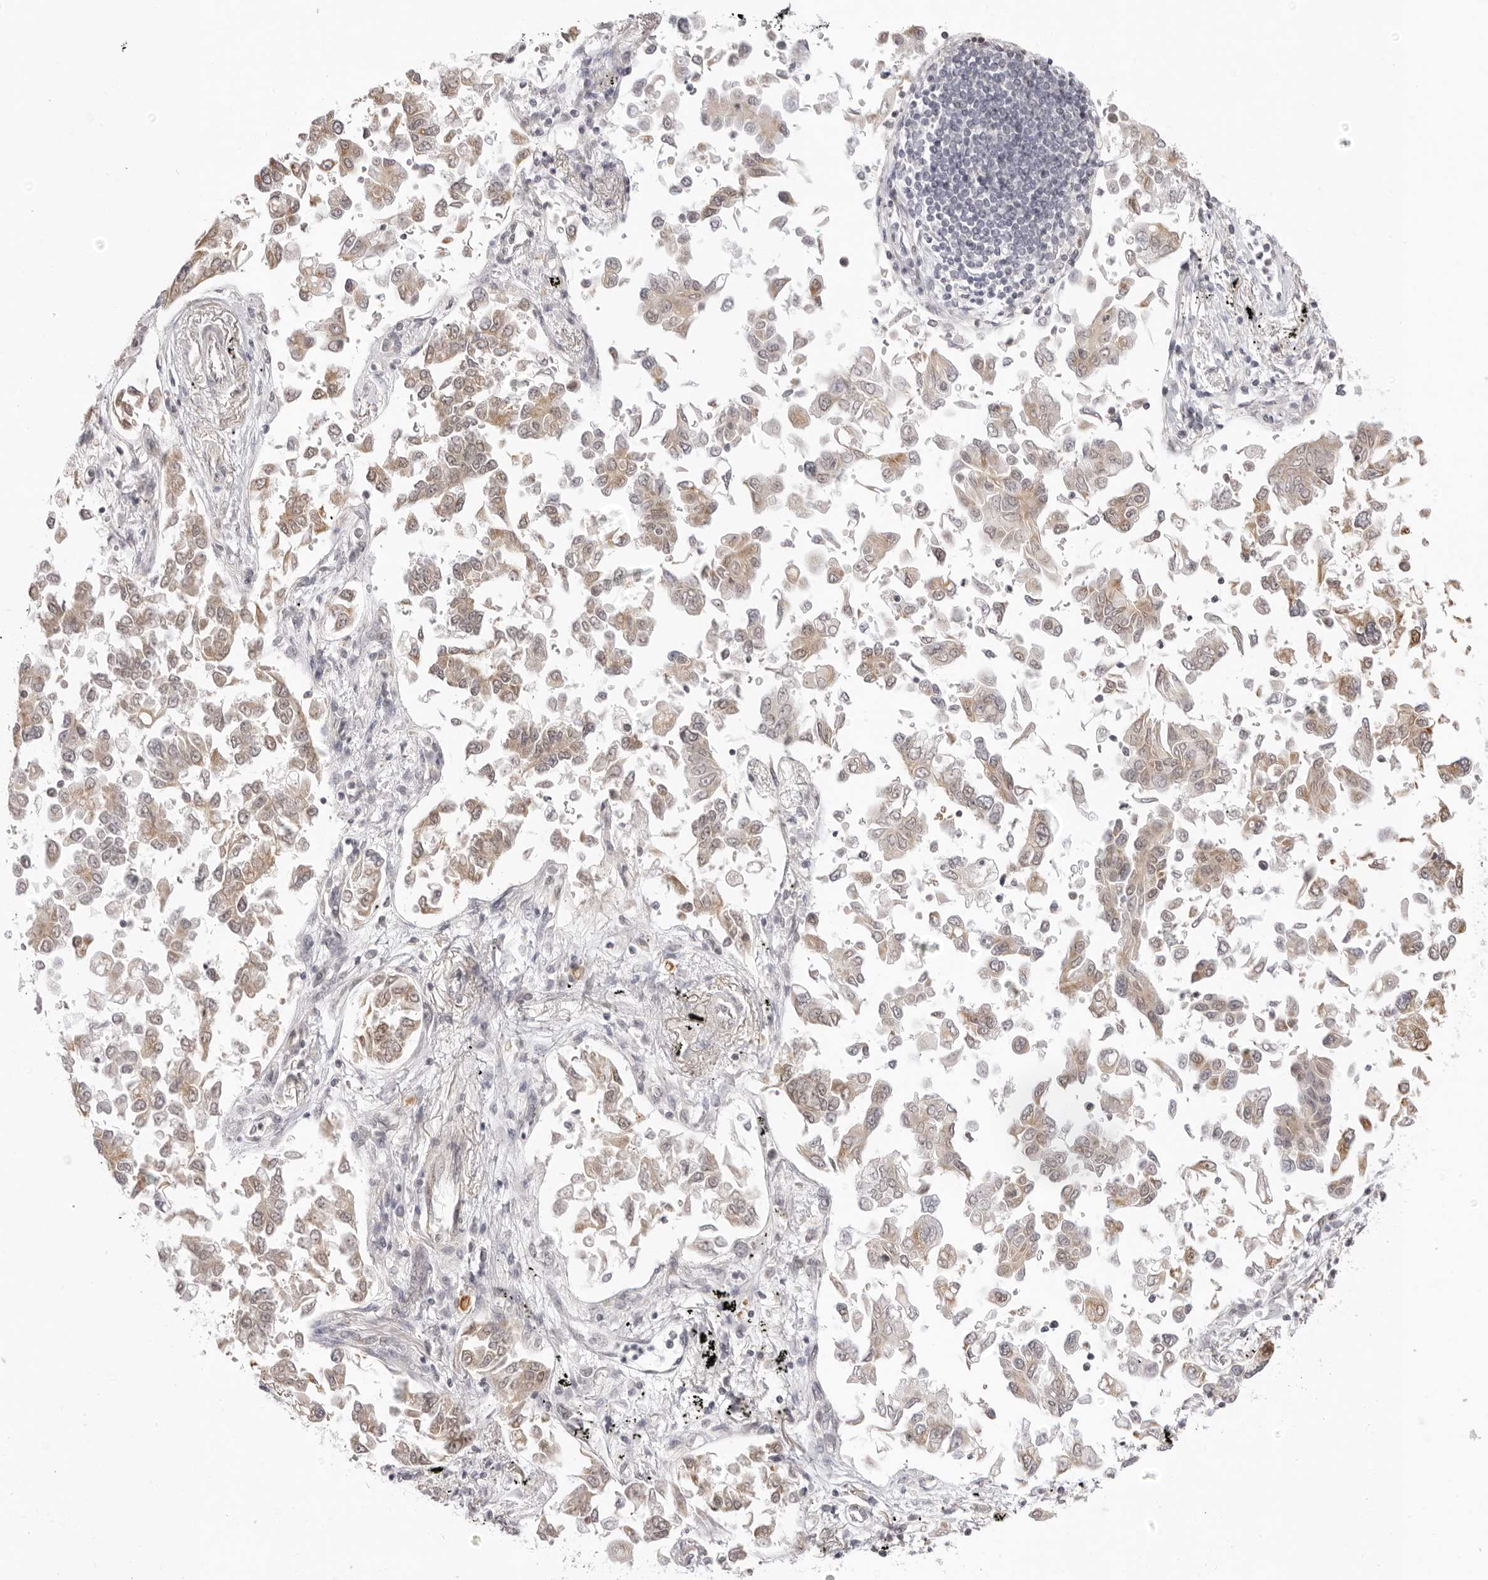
{"staining": {"intensity": "weak", "quantity": ">75%", "location": "cytoplasmic/membranous"}, "tissue": "lung cancer", "cell_type": "Tumor cells", "image_type": "cancer", "snomed": [{"axis": "morphology", "description": "Adenocarcinoma, NOS"}, {"axis": "topography", "description": "Lung"}], "caption": "IHC (DAB) staining of human lung cancer shows weak cytoplasmic/membranous protein staining in about >75% of tumor cells.", "gene": "FDPS", "patient": {"sex": "female", "age": 67}}